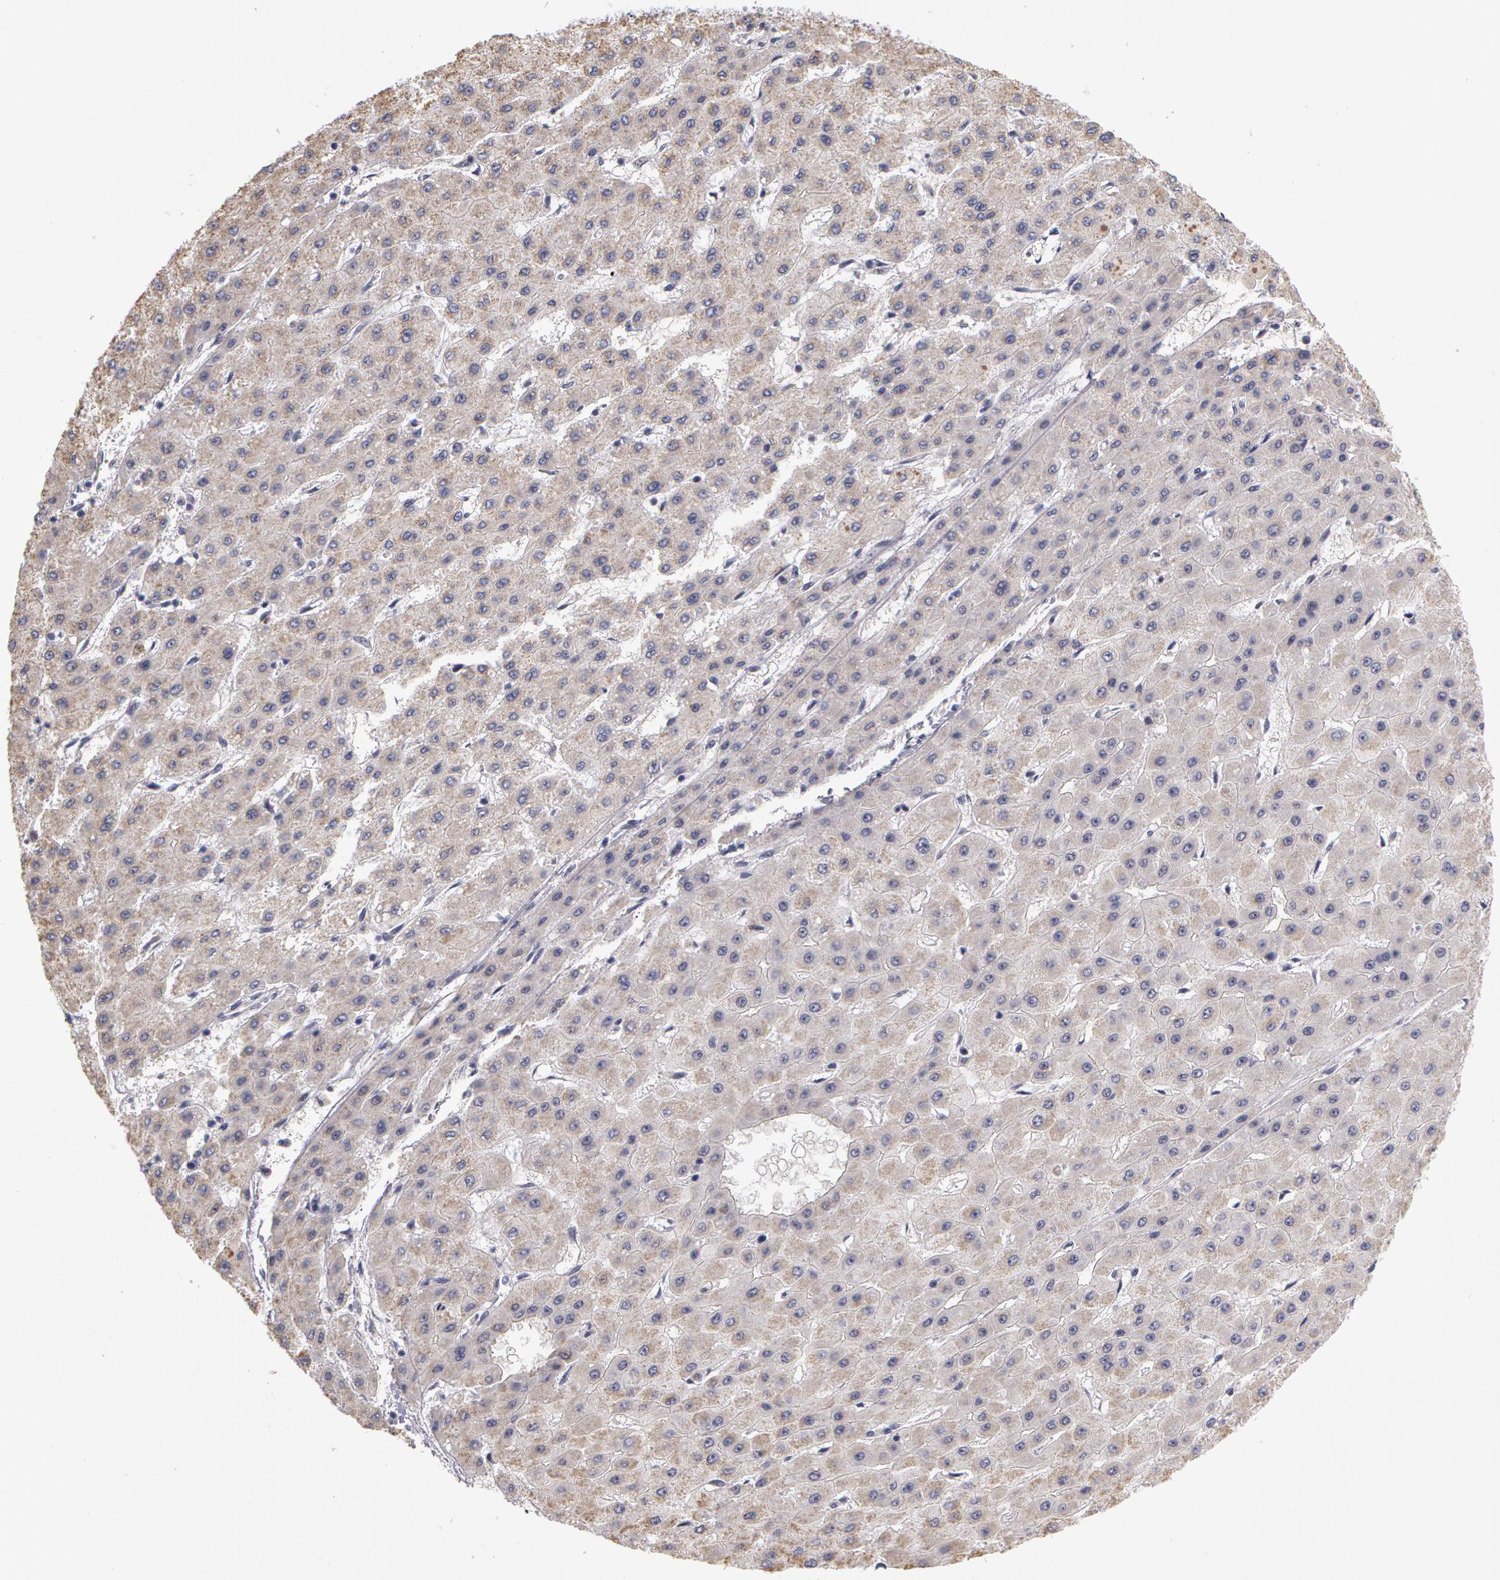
{"staining": {"intensity": "negative", "quantity": "none", "location": "none"}, "tissue": "liver cancer", "cell_type": "Tumor cells", "image_type": "cancer", "snomed": [{"axis": "morphology", "description": "Carcinoma, Hepatocellular, NOS"}, {"axis": "topography", "description": "Liver"}], "caption": "DAB (3,3'-diaminobenzidine) immunohistochemical staining of human hepatocellular carcinoma (liver) shows no significant positivity in tumor cells.", "gene": "PRICKLE1", "patient": {"sex": "female", "age": 52}}